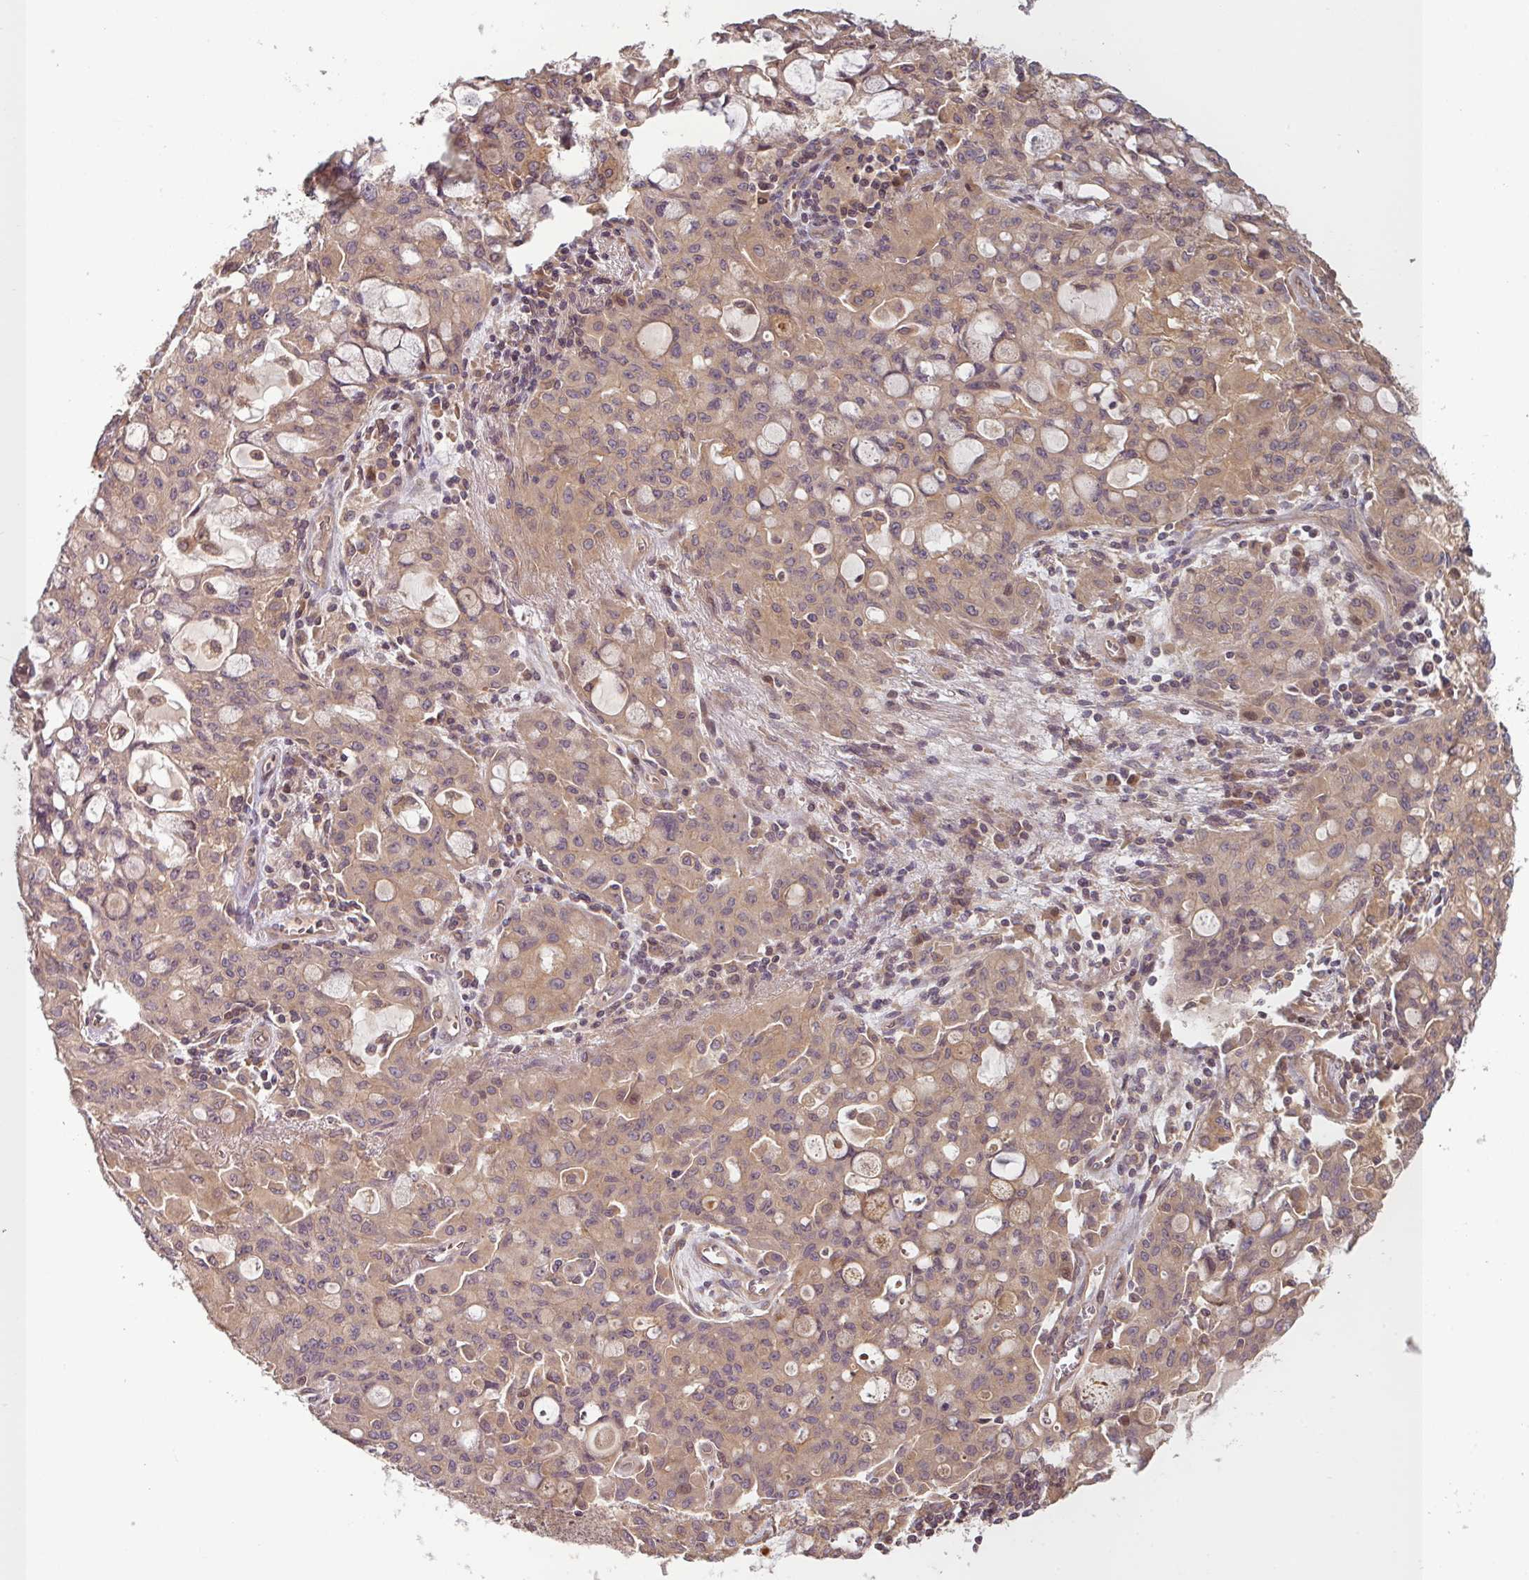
{"staining": {"intensity": "weak", "quantity": ">75%", "location": "cytoplasmic/membranous"}, "tissue": "lung cancer", "cell_type": "Tumor cells", "image_type": "cancer", "snomed": [{"axis": "morphology", "description": "Adenocarcinoma, NOS"}, {"axis": "topography", "description": "Lung"}], "caption": "Lung adenocarcinoma was stained to show a protein in brown. There is low levels of weak cytoplasmic/membranous staining in approximately >75% of tumor cells. (IHC, brightfield microscopy, high magnification).", "gene": "RNF31", "patient": {"sex": "female", "age": 44}}